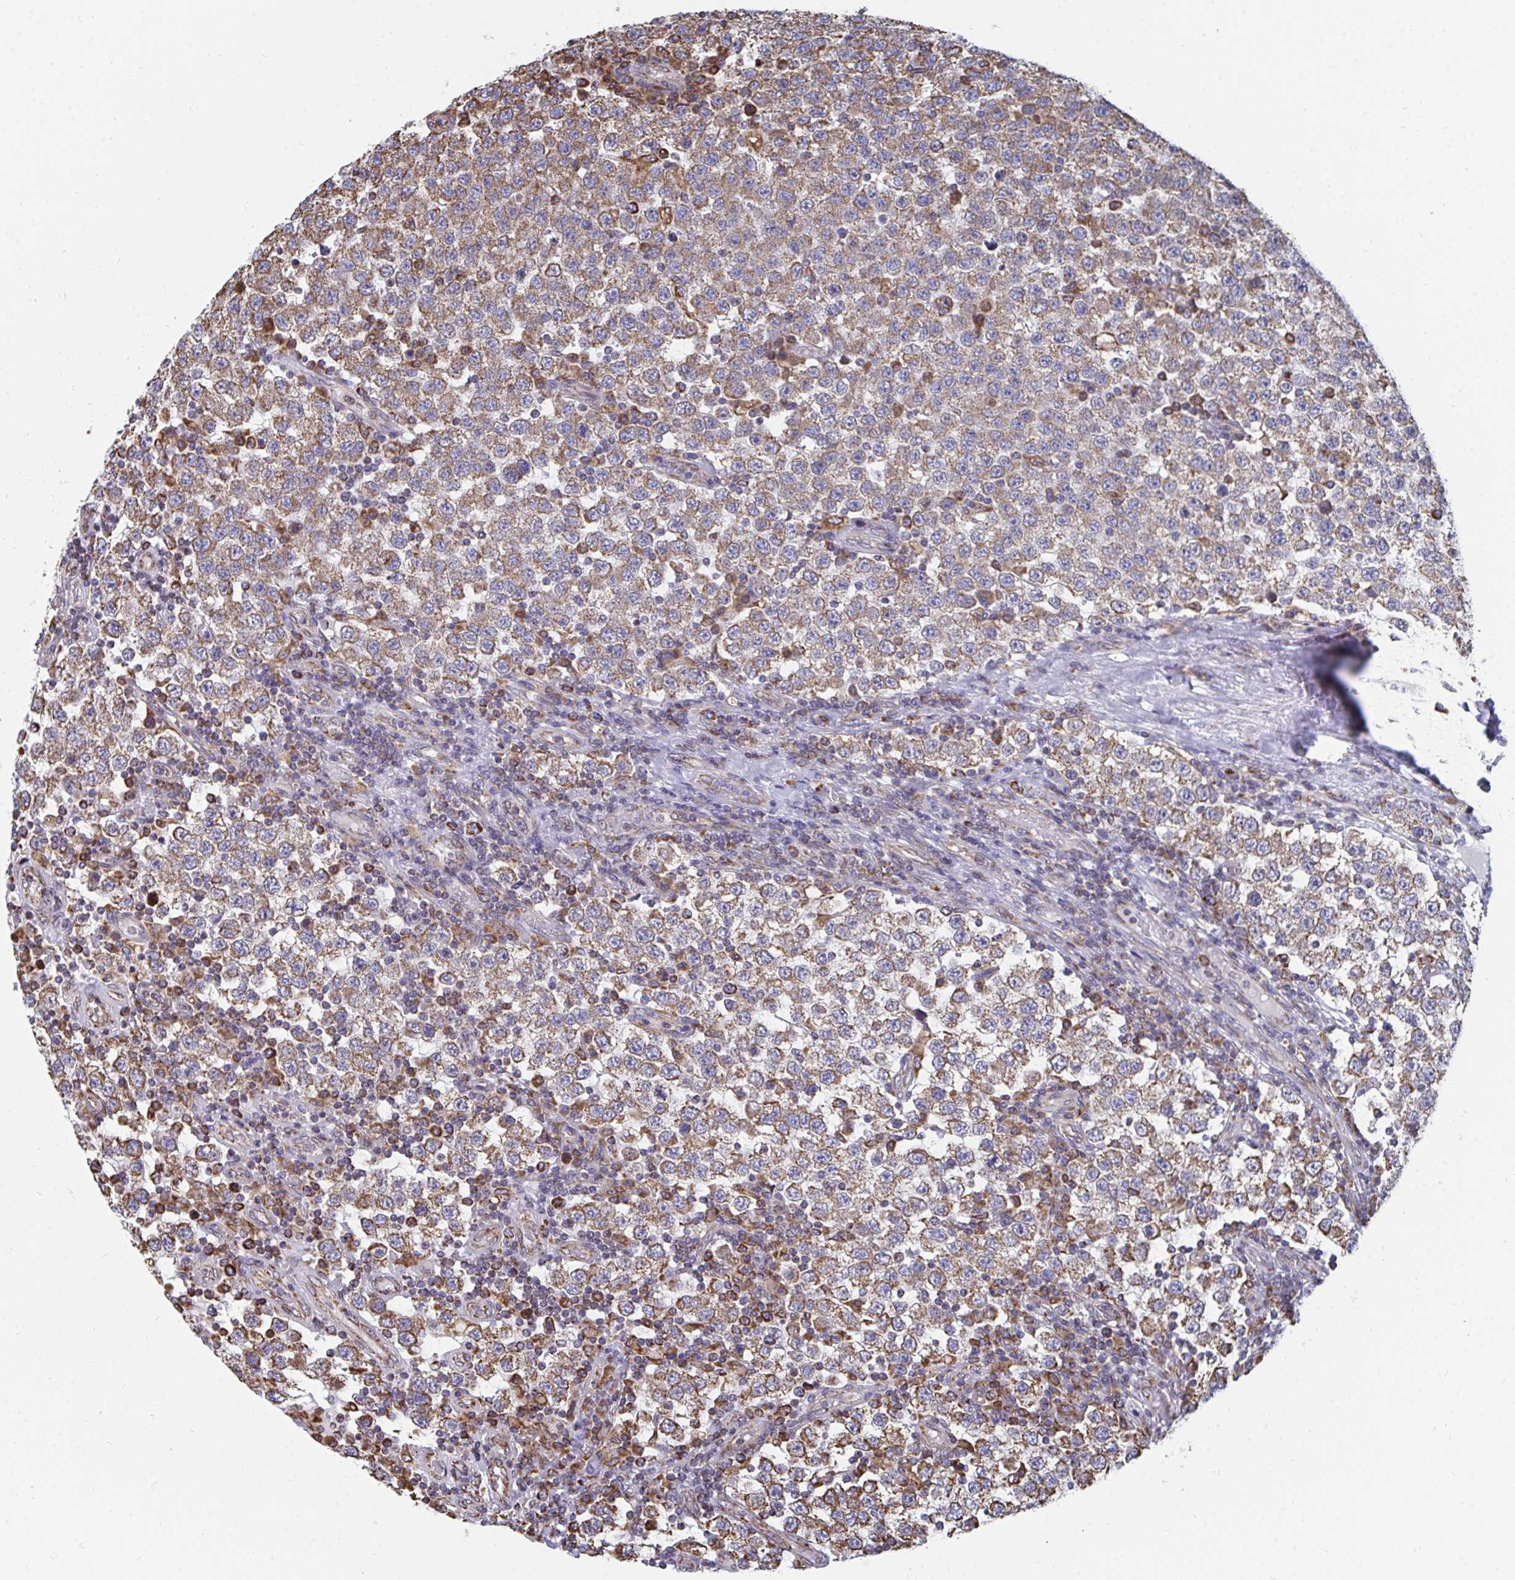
{"staining": {"intensity": "moderate", "quantity": ">75%", "location": "cytoplasmic/membranous"}, "tissue": "testis cancer", "cell_type": "Tumor cells", "image_type": "cancer", "snomed": [{"axis": "morphology", "description": "Seminoma, NOS"}, {"axis": "topography", "description": "Testis"}], "caption": "Immunohistochemistry of seminoma (testis) demonstrates medium levels of moderate cytoplasmic/membranous expression in approximately >75% of tumor cells.", "gene": "ELAVL1", "patient": {"sex": "male", "age": 34}}